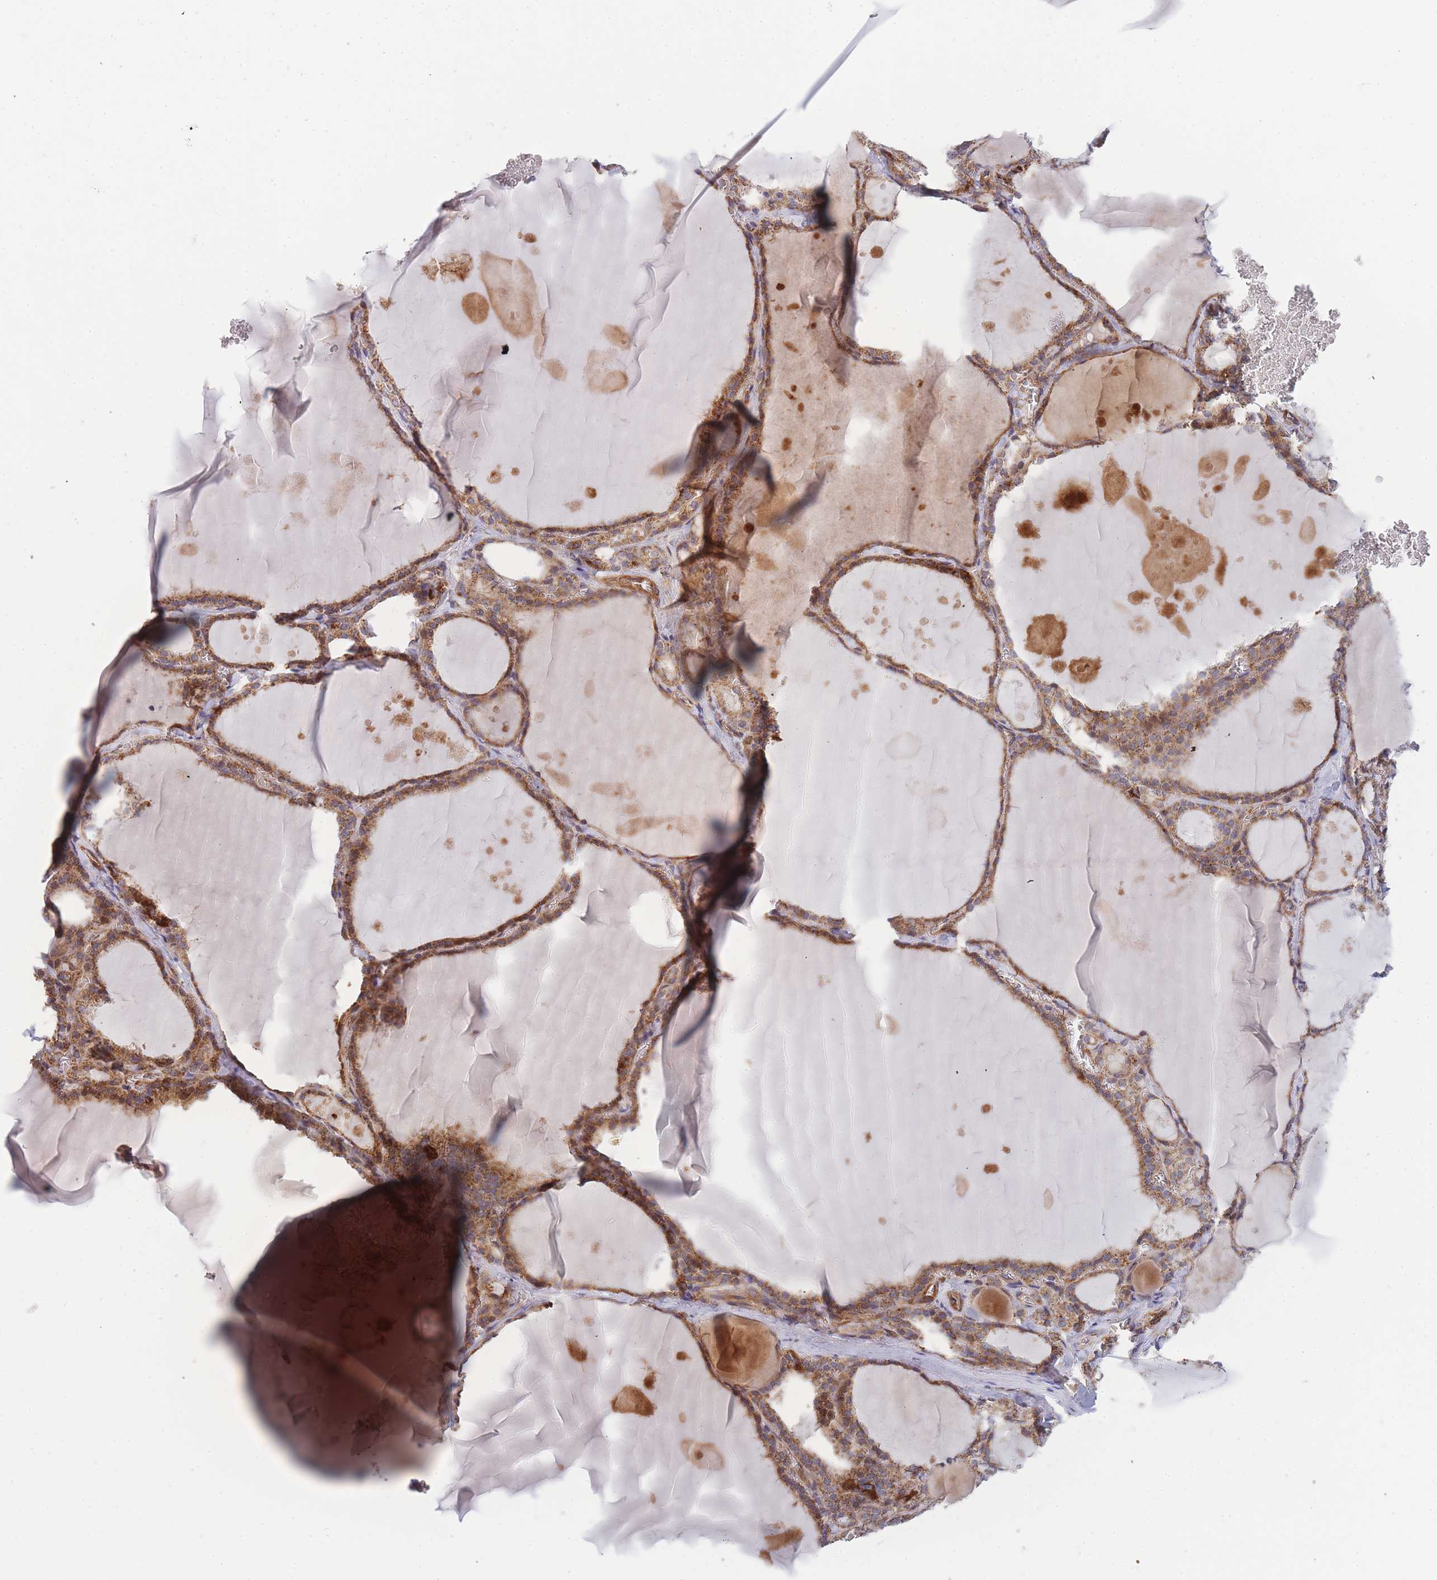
{"staining": {"intensity": "moderate", "quantity": ">75%", "location": "cytoplasmic/membranous"}, "tissue": "thyroid gland", "cell_type": "Glandular cells", "image_type": "normal", "snomed": [{"axis": "morphology", "description": "Normal tissue, NOS"}, {"axis": "topography", "description": "Thyroid gland"}], "caption": "Moderate cytoplasmic/membranous positivity is present in approximately >75% of glandular cells in benign thyroid gland.", "gene": "MTRES1", "patient": {"sex": "male", "age": 56}}